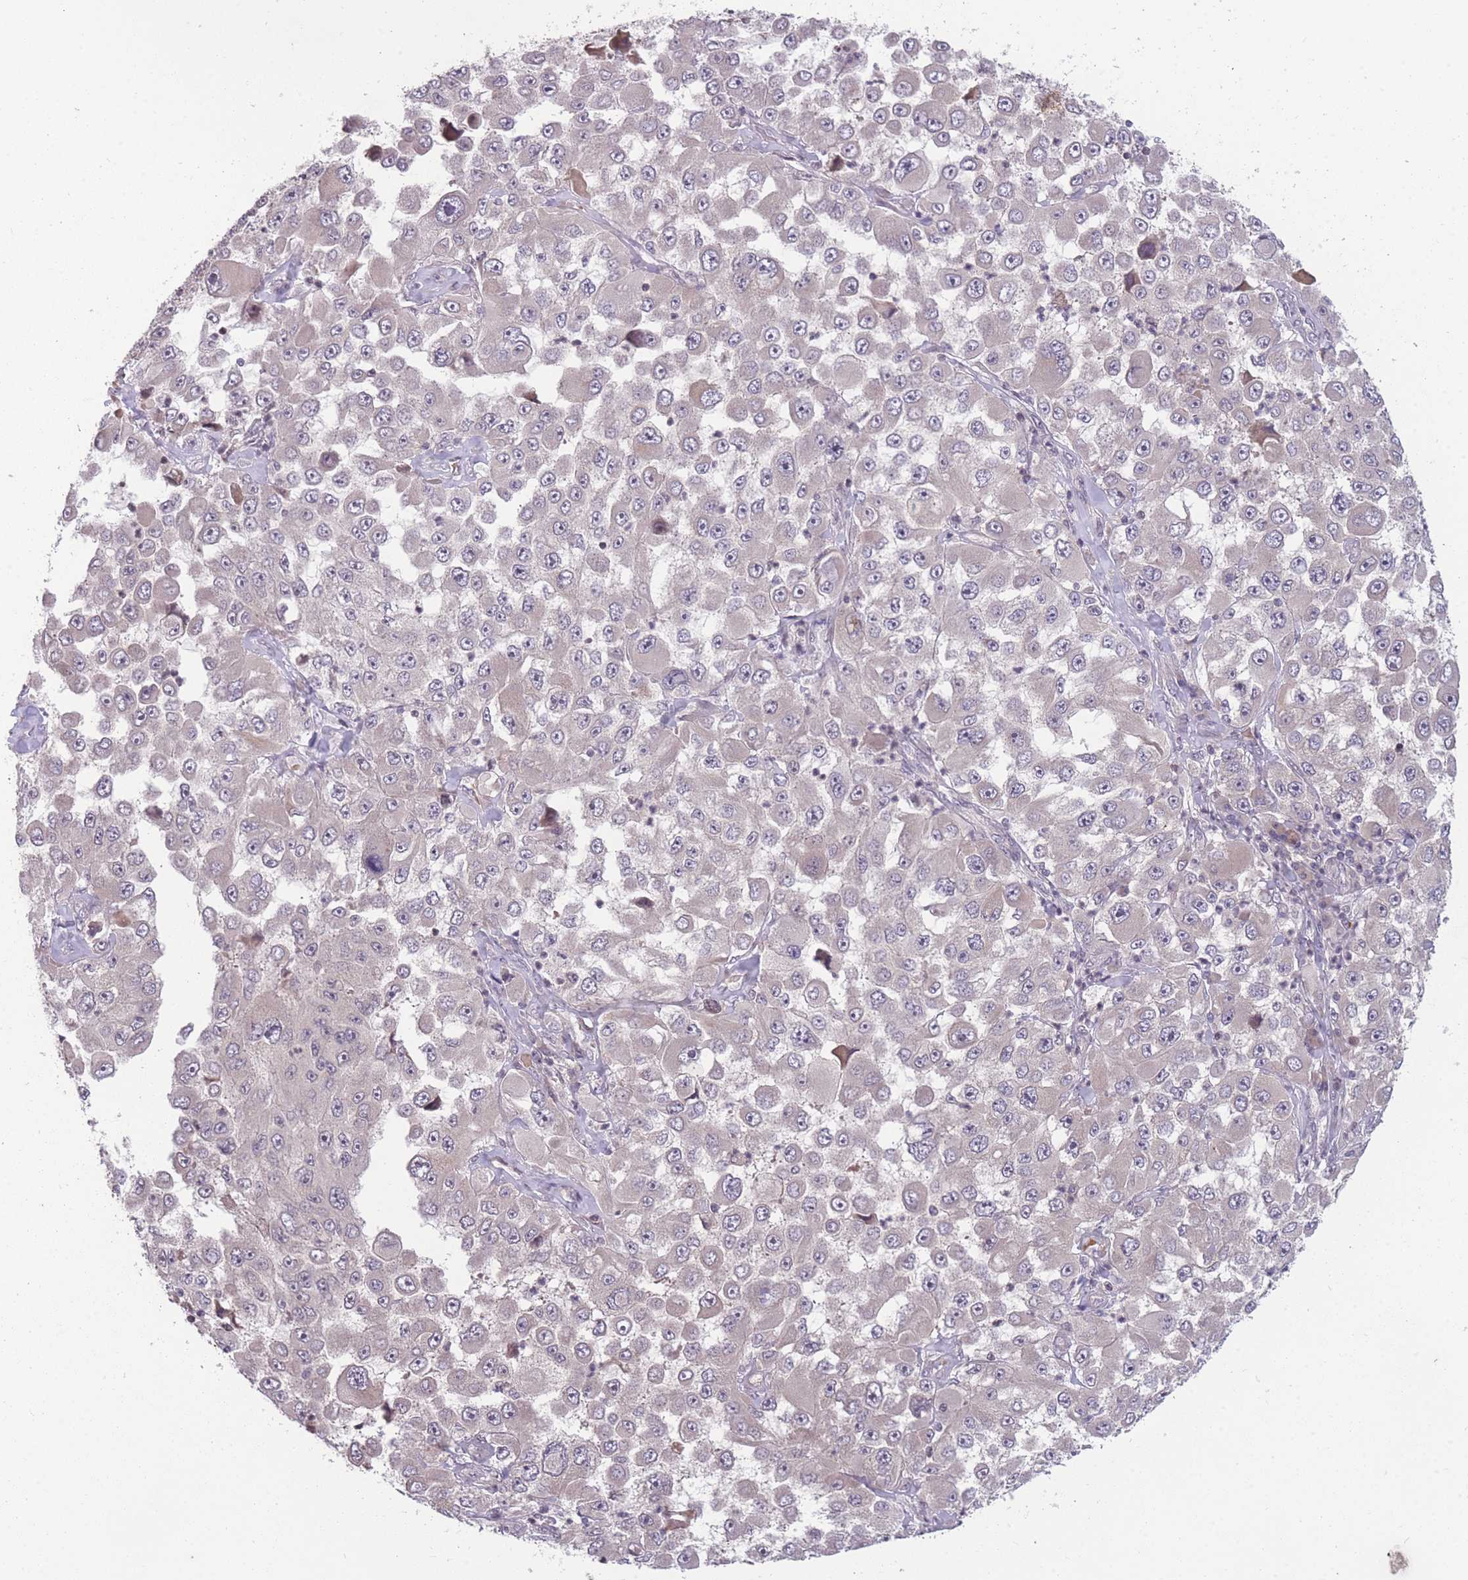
{"staining": {"intensity": "negative", "quantity": "none", "location": "none"}, "tissue": "melanoma", "cell_type": "Tumor cells", "image_type": "cancer", "snomed": [{"axis": "morphology", "description": "Malignant melanoma, Metastatic site"}, {"axis": "topography", "description": "Lymph node"}], "caption": "IHC micrograph of neoplastic tissue: melanoma stained with DAB reveals no significant protein positivity in tumor cells.", "gene": "GGT5", "patient": {"sex": "male", "age": 62}}